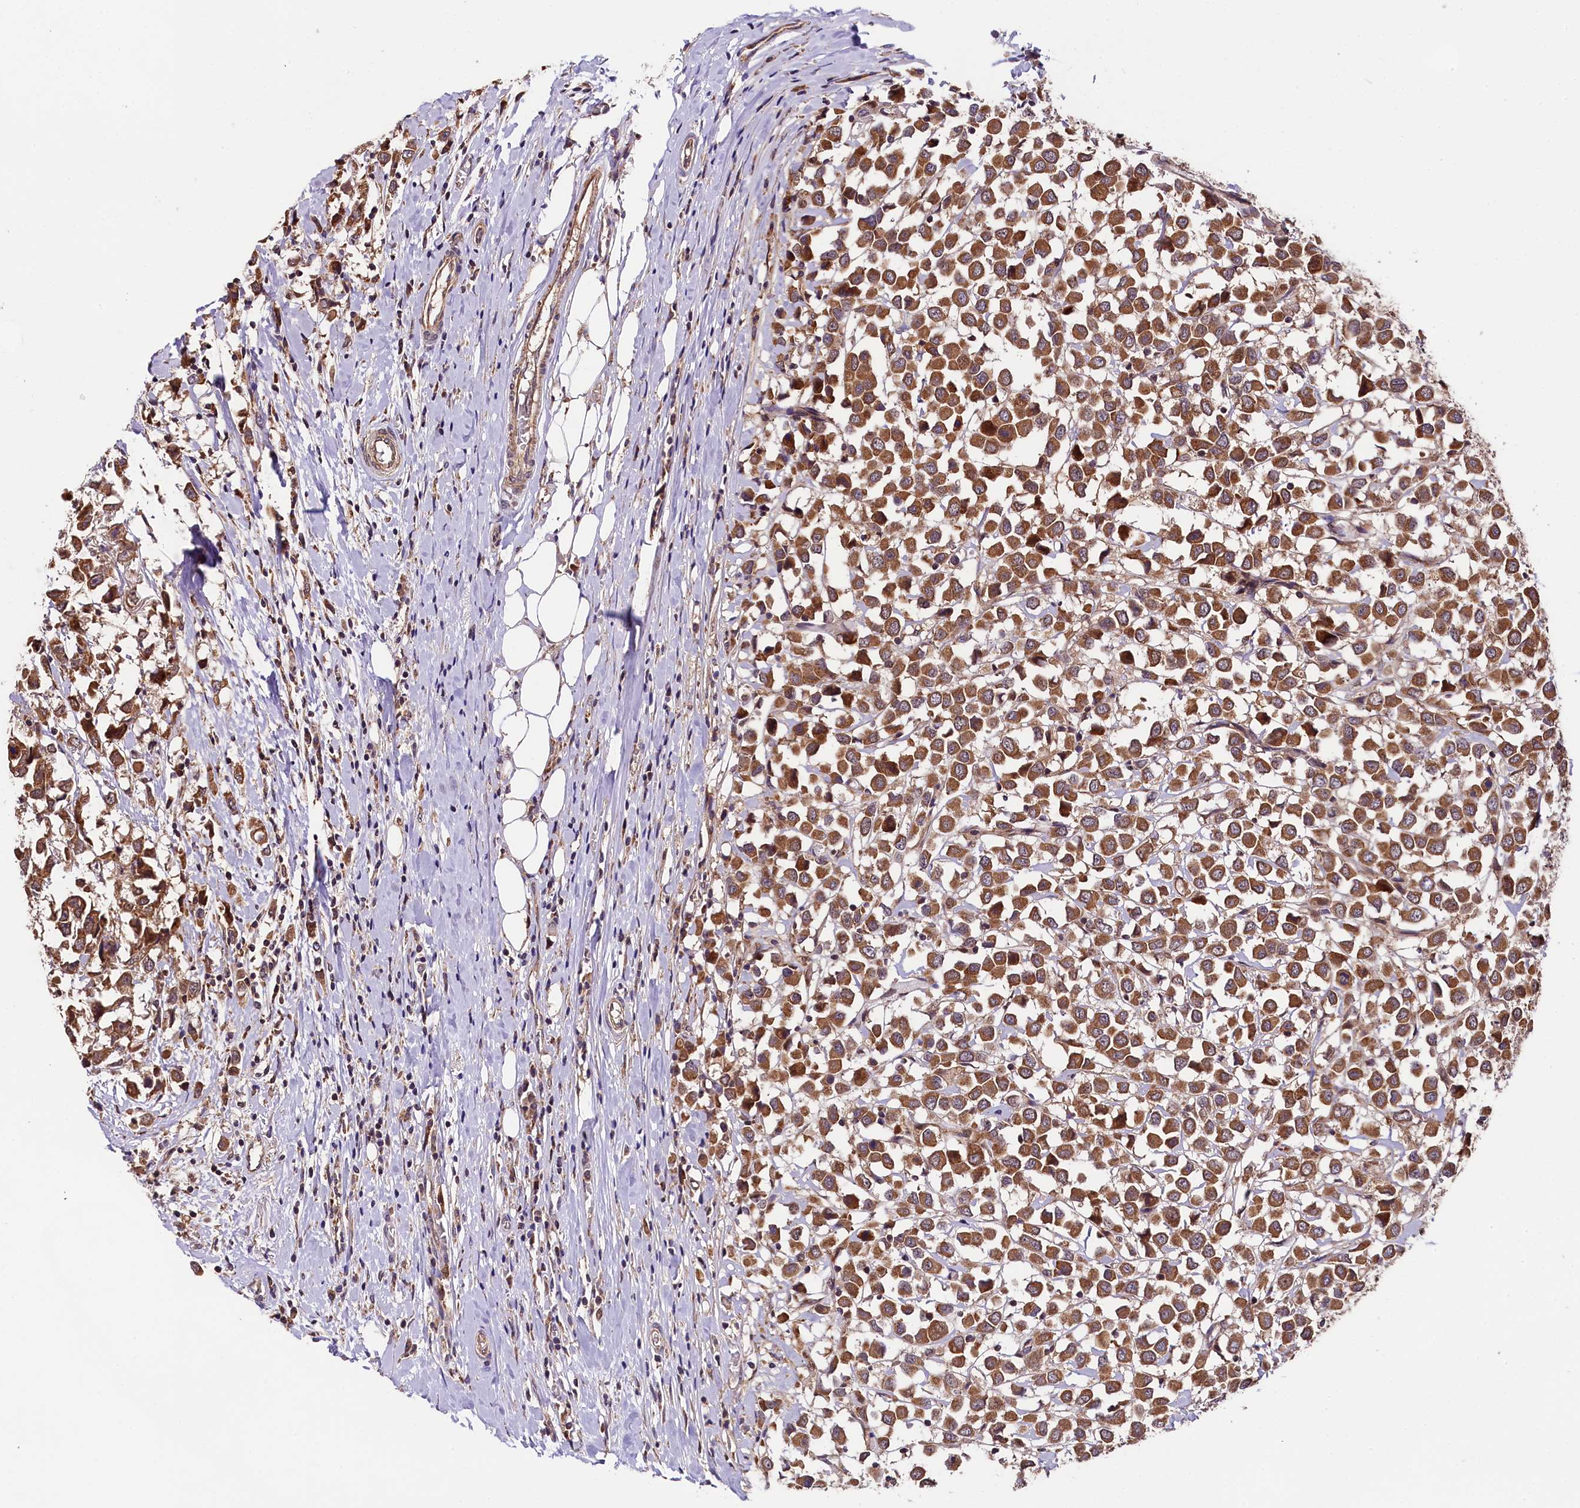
{"staining": {"intensity": "moderate", "quantity": ">75%", "location": "cytoplasmic/membranous"}, "tissue": "breast cancer", "cell_type": "Tumor cells", "image_type": "cancer", "snomed": [{"axis": "morphology", "description": "Duct carcinoma"}, {"axis": "topography", "description": "Breast"}], "caption": "A photomicrograph of human breast cancer stained for a protein displays moderate cytoplasmic/membranous brown staining in tumor cells. Nuclei are stained in blue.", "gene": "DOHH", "patient": {"sex": "female", "age": 61}}